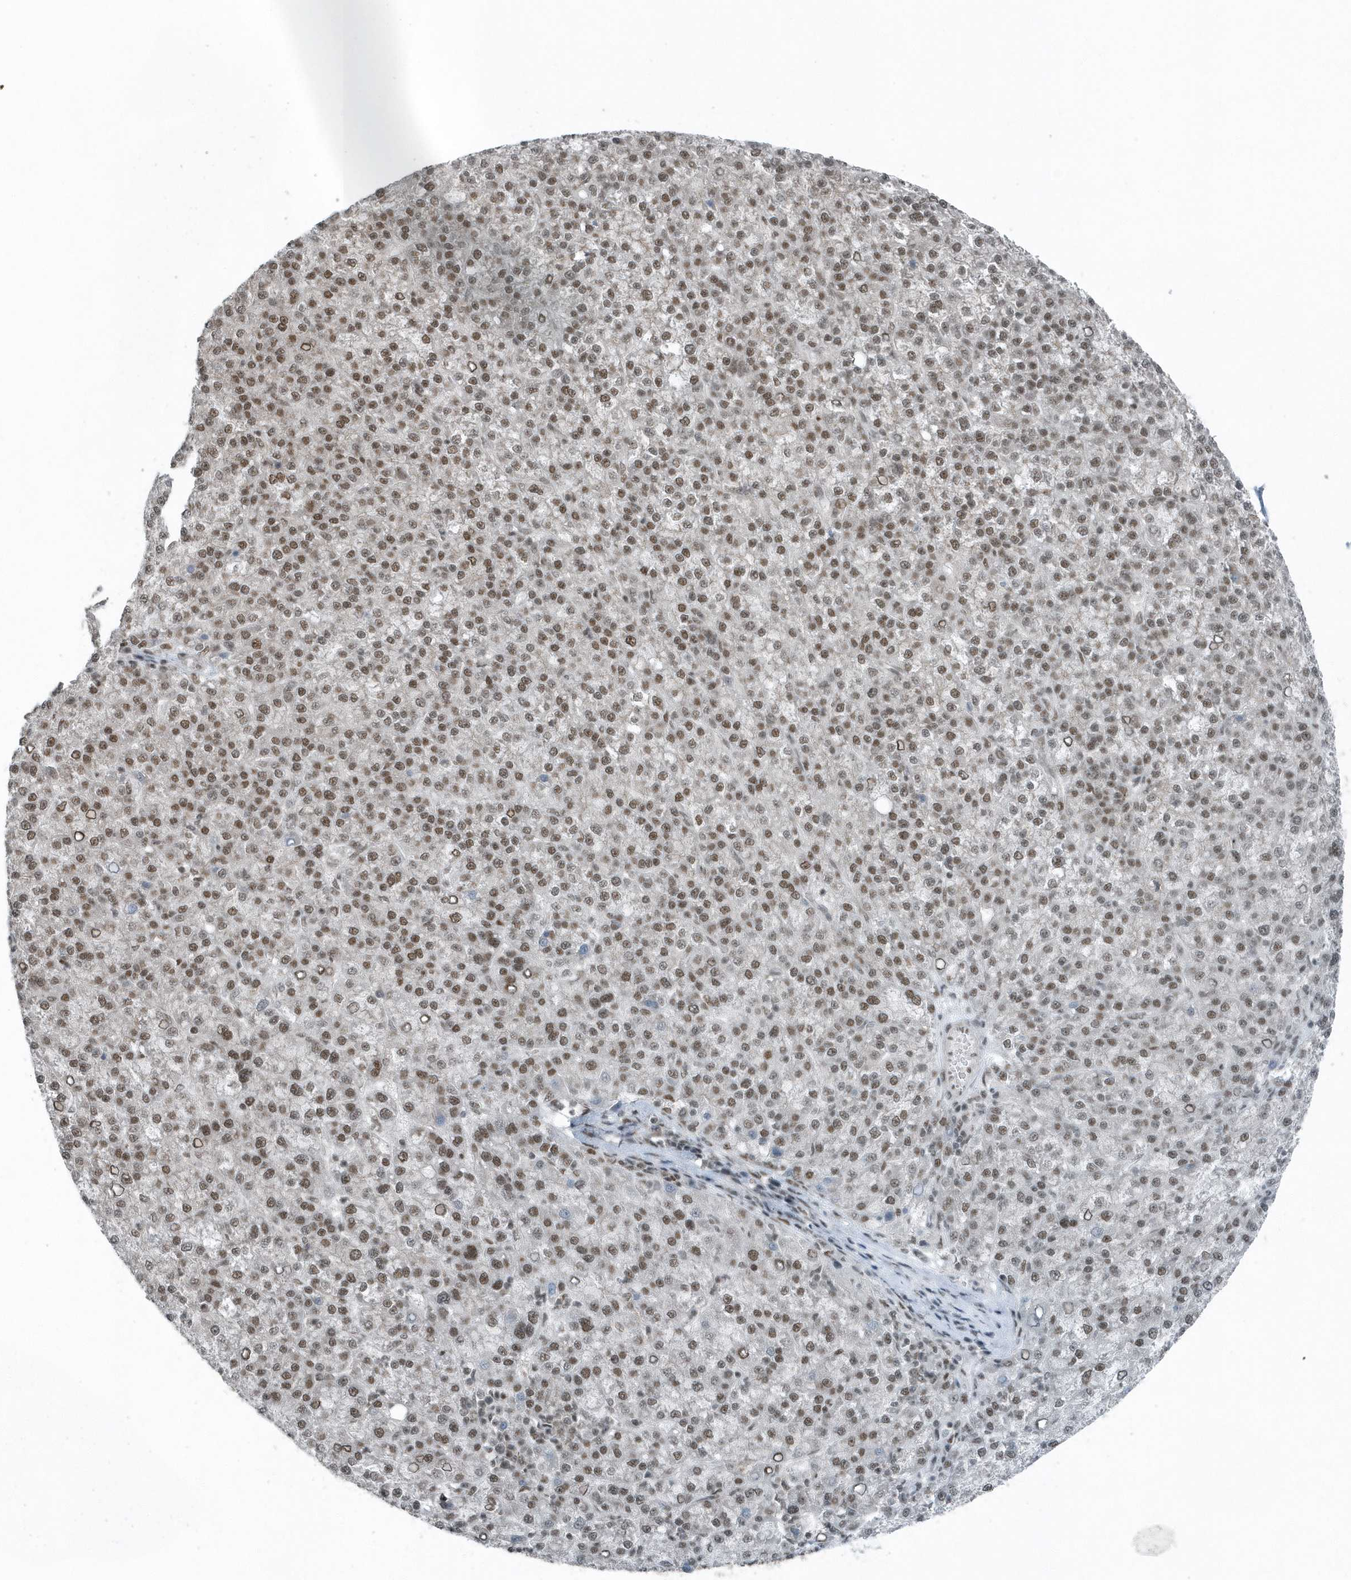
{"staining": {"intensity": "moderate", "quantity": ">75%", "location": "nuclear"}, "tissue": "liver cancer", "cell_type": "Tumor cells", "image_type": "cancer", "snomed": [{"axis": "morphology", "description": "Carcinoma, Hepatocellular, NOS"}, {"axis": "topography", "description": "Liver"}], "caption": "Immunohistochemical staining of hepatocellular carcinoma (liver) demonstrates medium levels of moderate nuclear expression in about >75% of tumor cells.", "gene": "YTHDC1", "patient": {"sex": "female", "age": 58}}